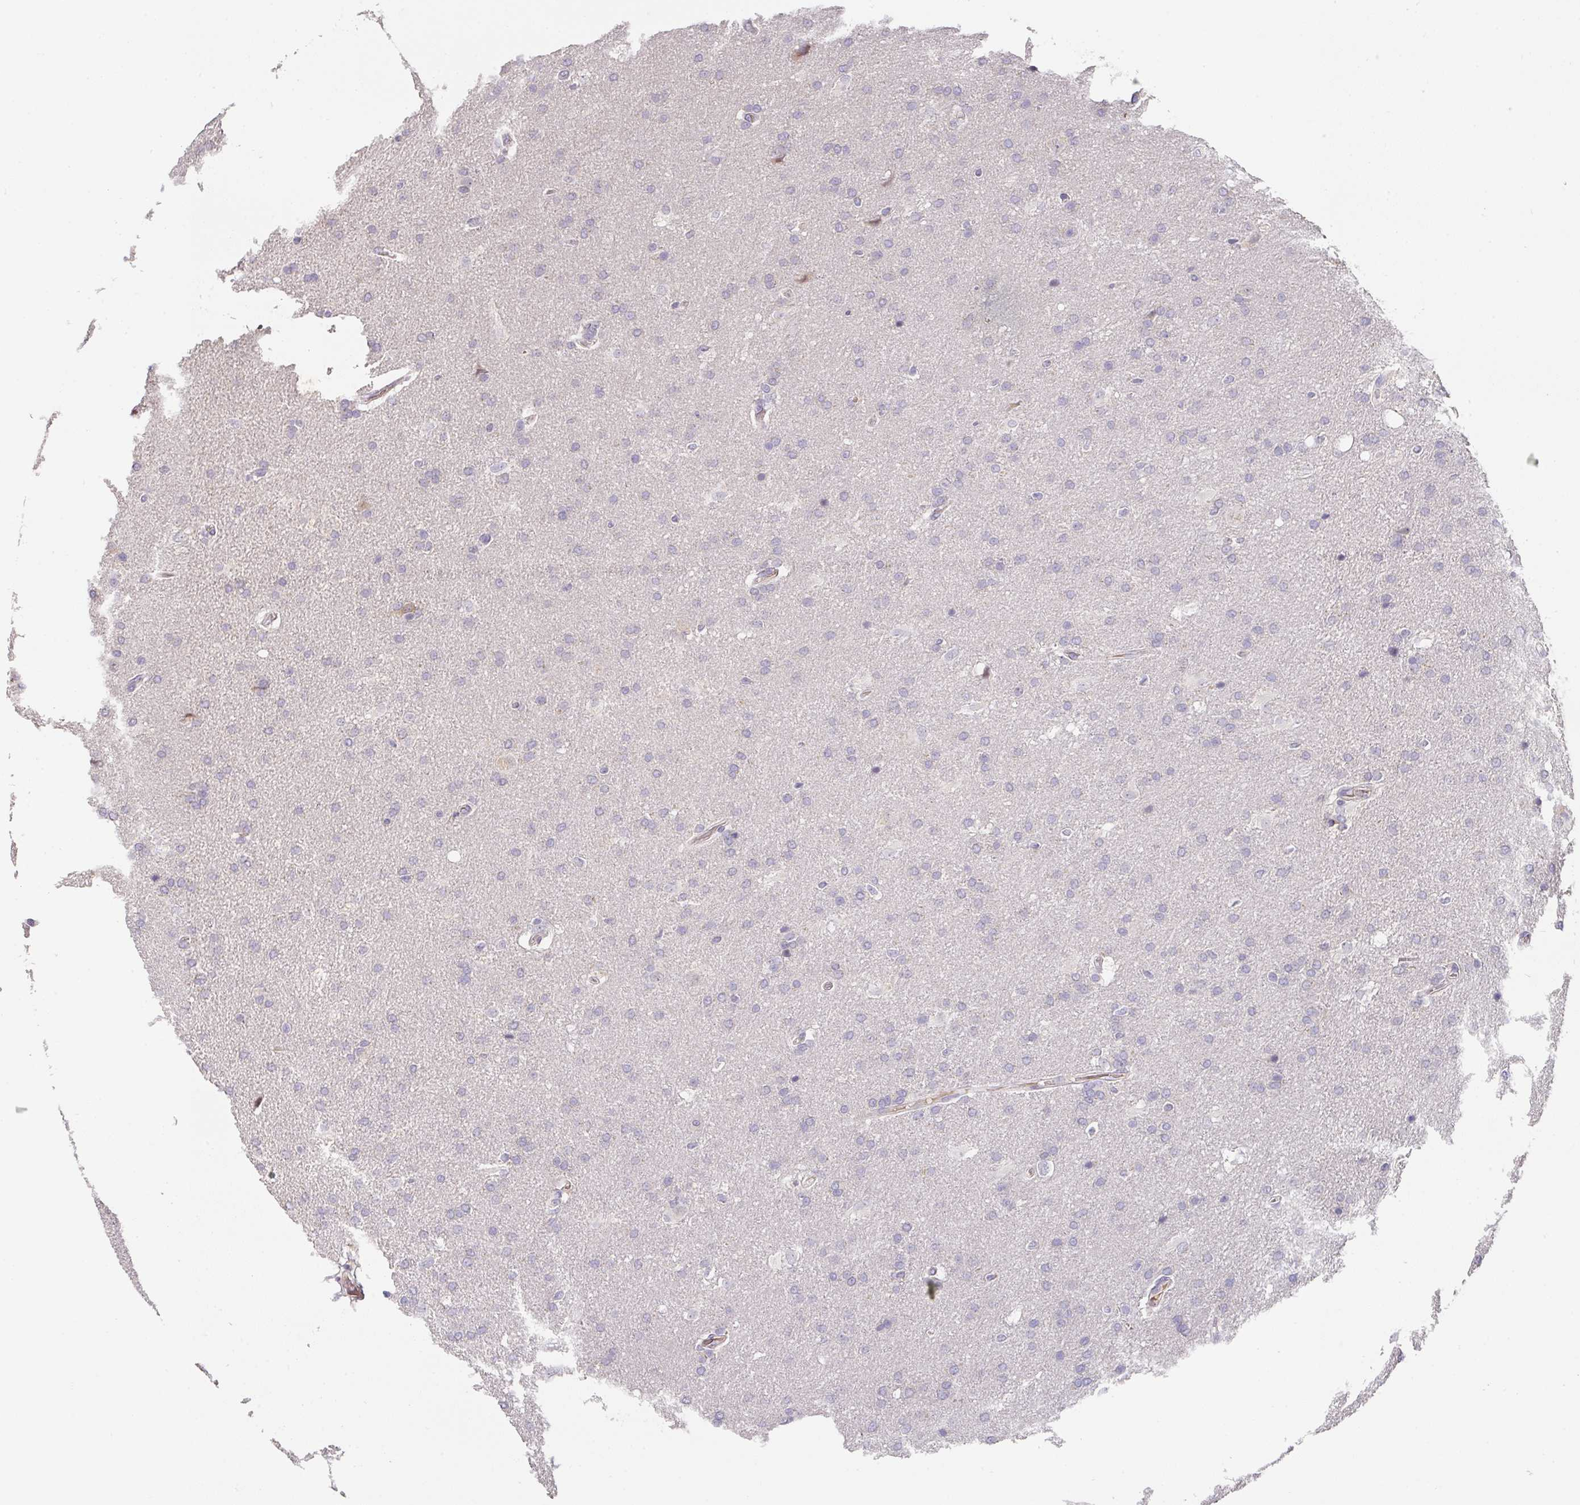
{"staining": {"intensity": "negative", "quantity": "none", "location": "none"}, "tissue": "glioma", "cell_type": "Tumor cells", "image_type": "cancer", "snomed": [{"axis": "morphology", "description": "Glioma, malignant, High grade"}, {"axis": "topography", "description": "Brain"}], "caption": "The histopathology image reveals no staining of tumor cells in malignant high-grade glioma.", "gene": "FOXN4", "patient": {"sex": "male", "age": 56}}